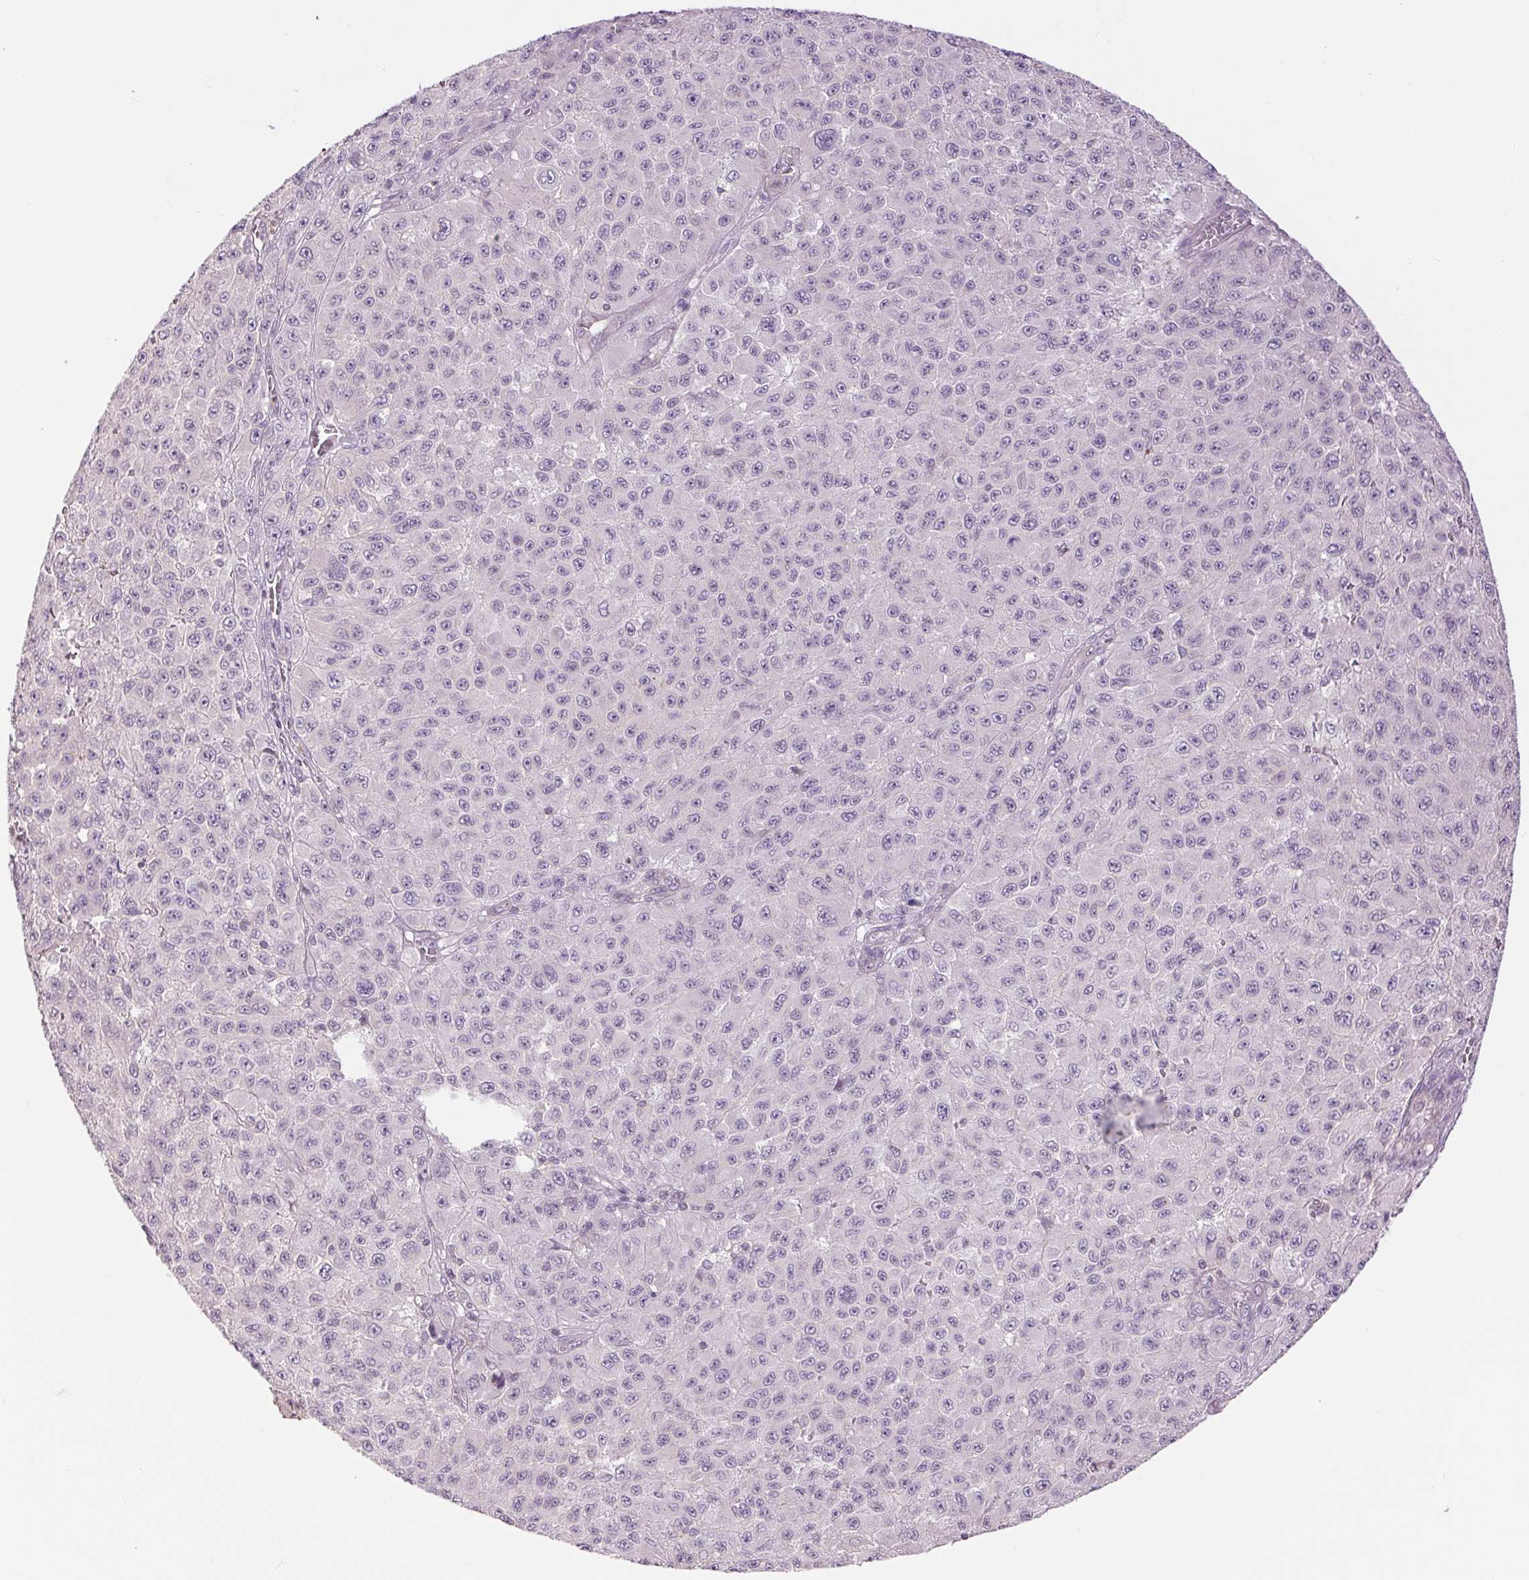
{"staining": {"intensity": "negative", "quantity": "none", "location": "none"}, "tissue": "melanoma", "cell_type": "Tumor cells", "image_type": "cancer", "snomed": [{"axis": "morphology", "description": "Malignant melanoma, NOS"}, {"axis": "topography", "description": "Skin"}], "caption": "Protein analysis of melanoma reveals no significant positivity in tumor cells.", "gene": "CTNNA3", "patient": {"sex": "male", "age": 73}}